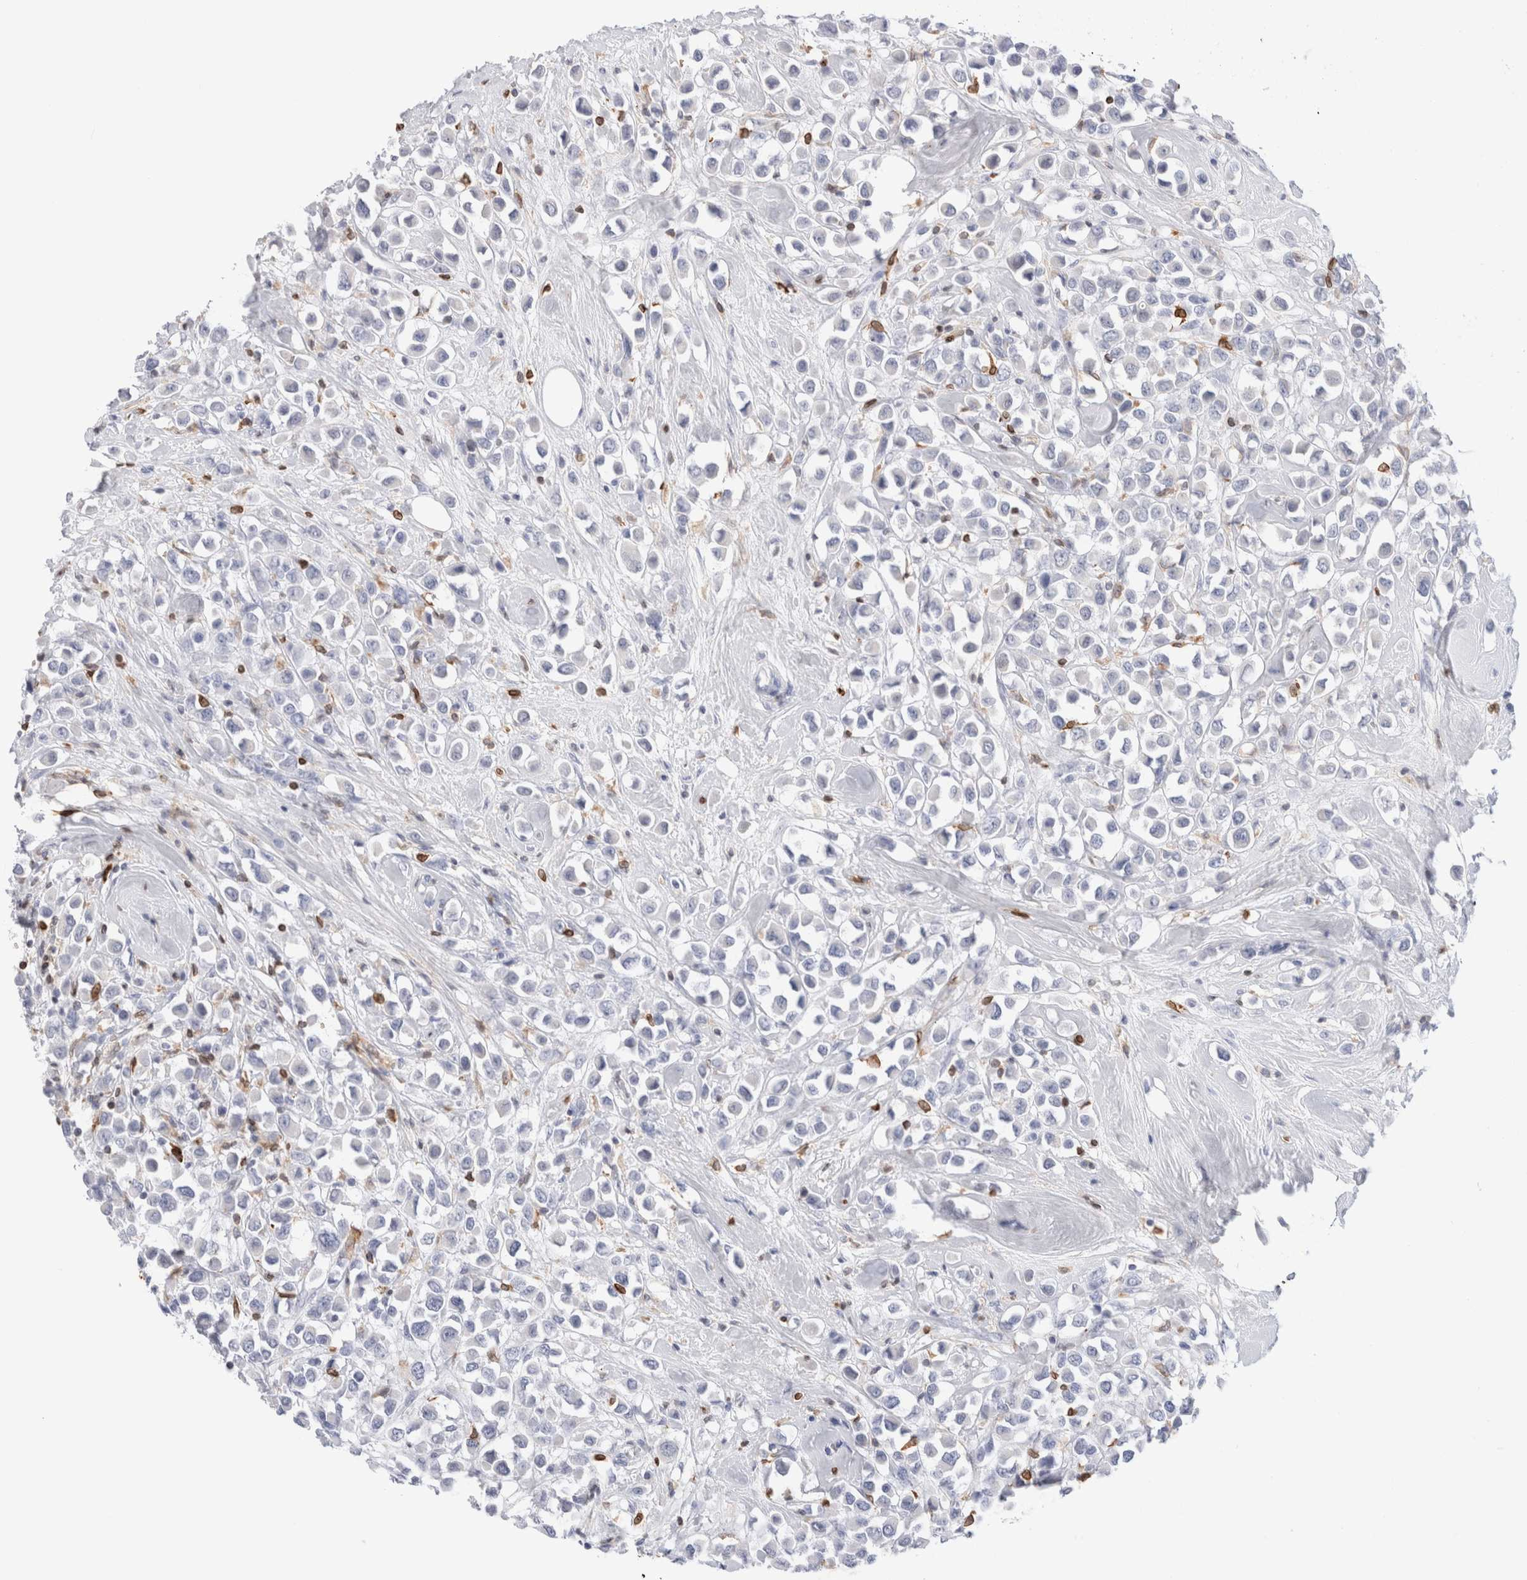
{"staining": {"intensity": "negative", "quantity": "none", "location": "none"}, "tissue": "breast cancer", "cell_type": "Tumor cells", "image_type": "cancer", "snomed": [{"axis": "morphology", "description": "Duct carcinoma"}, {"axis": "topography", "description": "Breast"}], "caption": "Breast invasive ductal carcinoma stained for a protein using IHC demonstrates no staining tumor cells.", "gene": "ALOX5AP", "patient": {"sex": "female", "age": 61}}